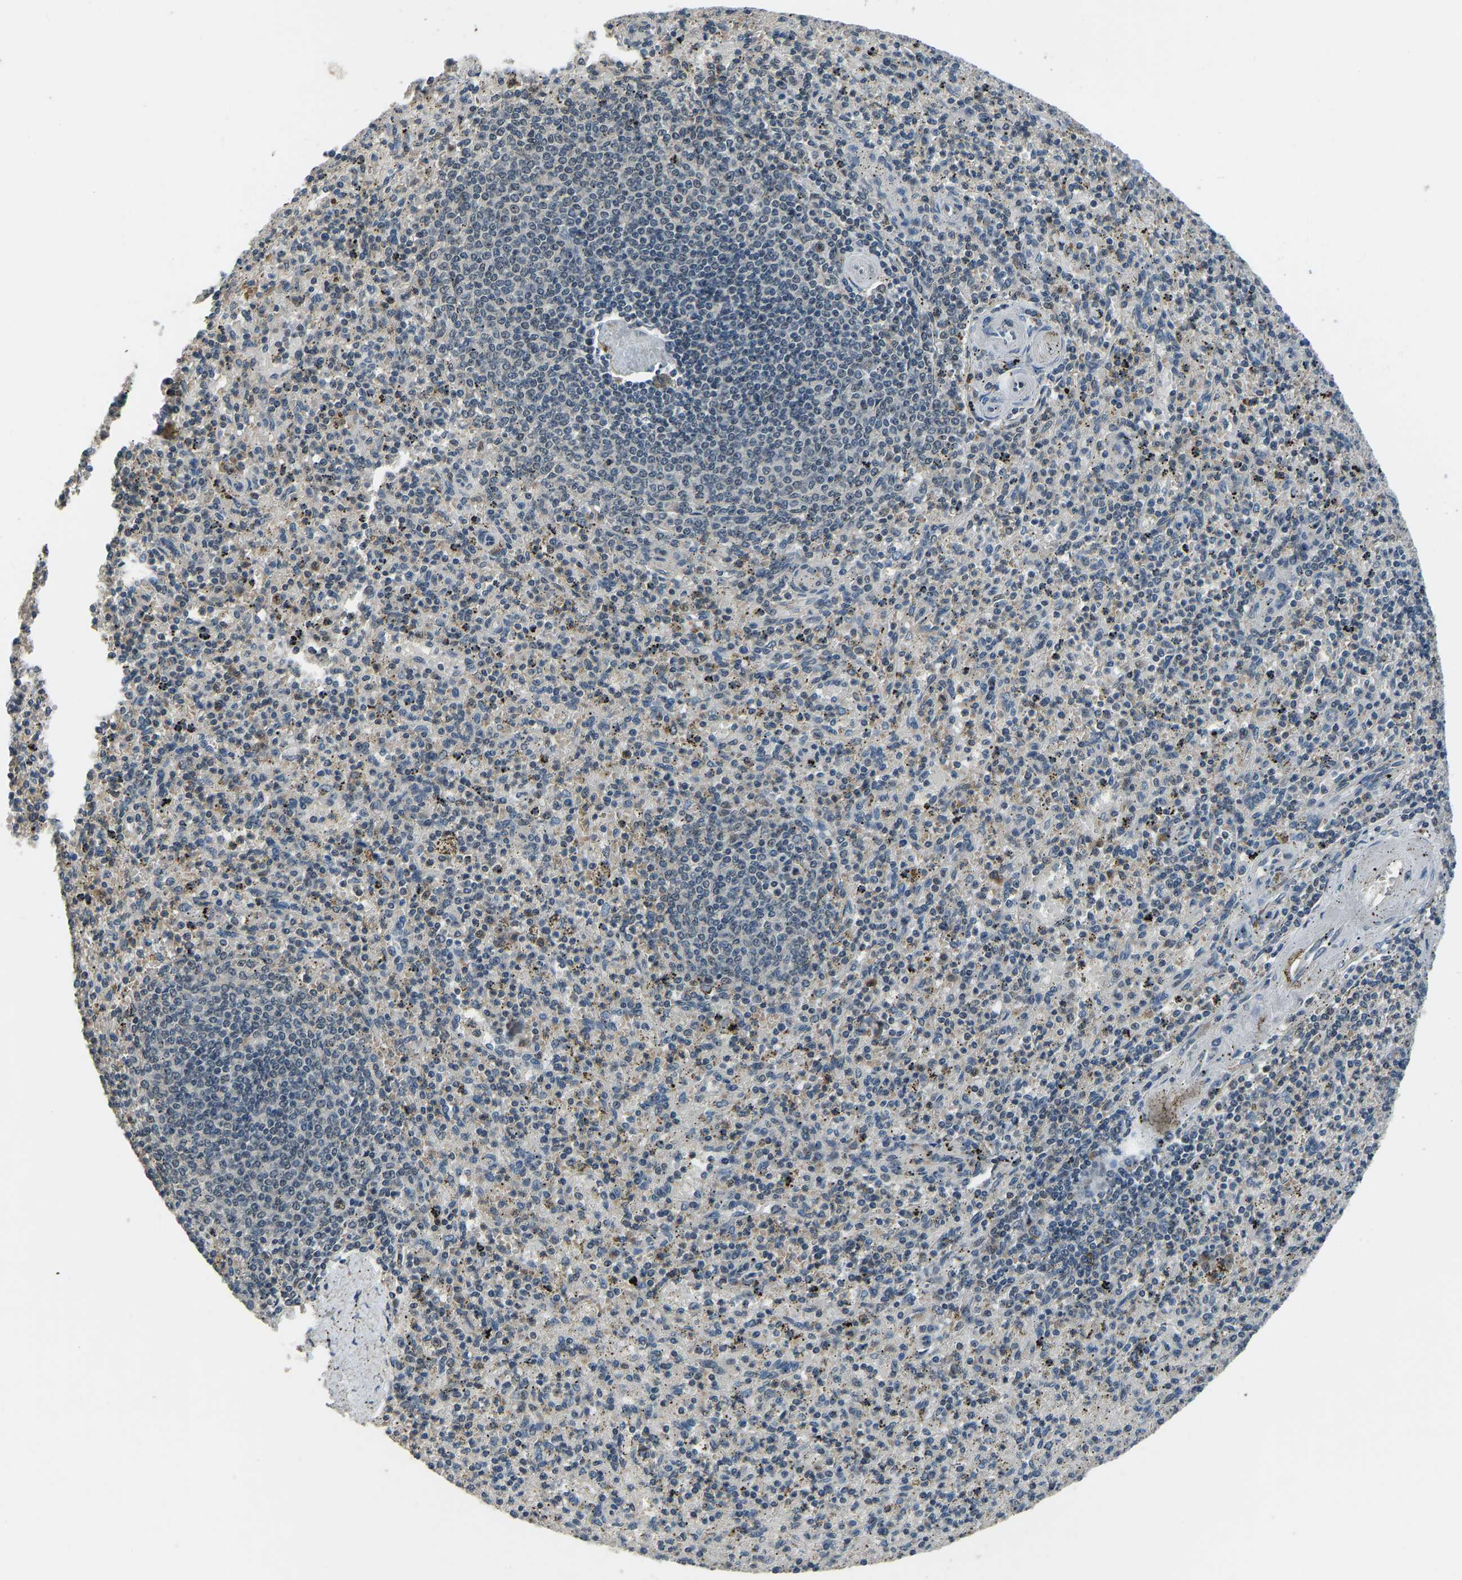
{"staining": {"intensity": "negative", "quantity": "none", "location": "none"}, "tissue": "spleen", "cell_type": "Cells in red pulp", "image_type": "normal", "snomed": [{"axis": "morphology", "description": "Normal tissue, NOS"}, {"axis": "topography", "description": "Spleen"}], "caption": "Immunohistochemistry micrograph of unremarkable human spleen stained for a protein (brown), which demonstrates no positivity in cells in red pulp.", "gene": "TOX4", "patient": {"sex": "male", "age": 72}}